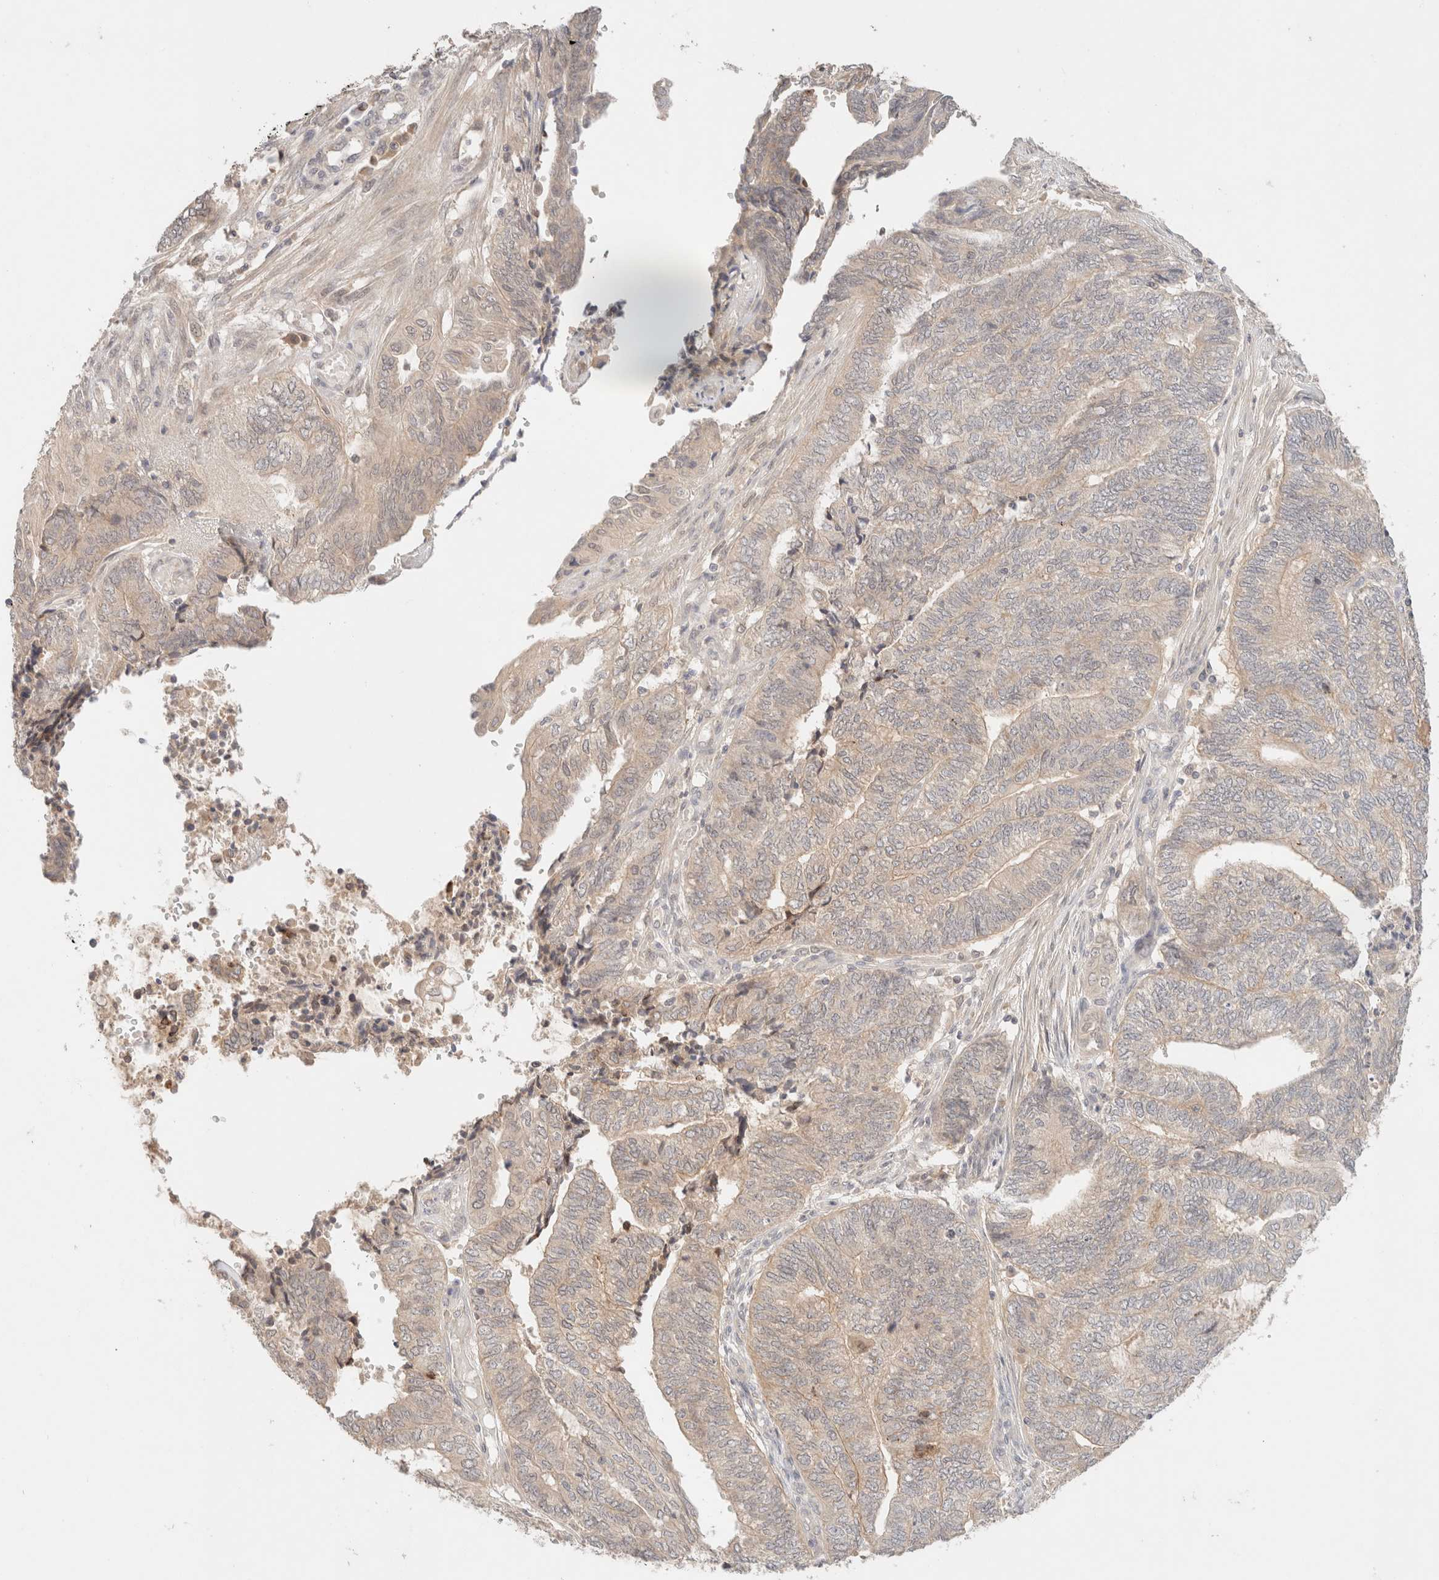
{"staining": {"intensity": "weak", "quantity": "<25%", "location": "cytoplasmic/membranous"}, "tissue": "endometrial cancer", "cell_type": "Tumor cells", "image_type": "cancer", "snomed": [{"axis": "morphology", "description": "Adenocarcinoma, NOS"}, {"axis": "topography", "description": "Uterus"}, {"axis": "topography", "description": "Endometrium"}], "caption": "Endometrial cancer stained for a protein using immunohistochemistry (IHC) demonstrates no positivity tumor cells.", "gene": "SARM1", "patient": {"sex": "female", "age": 70}}